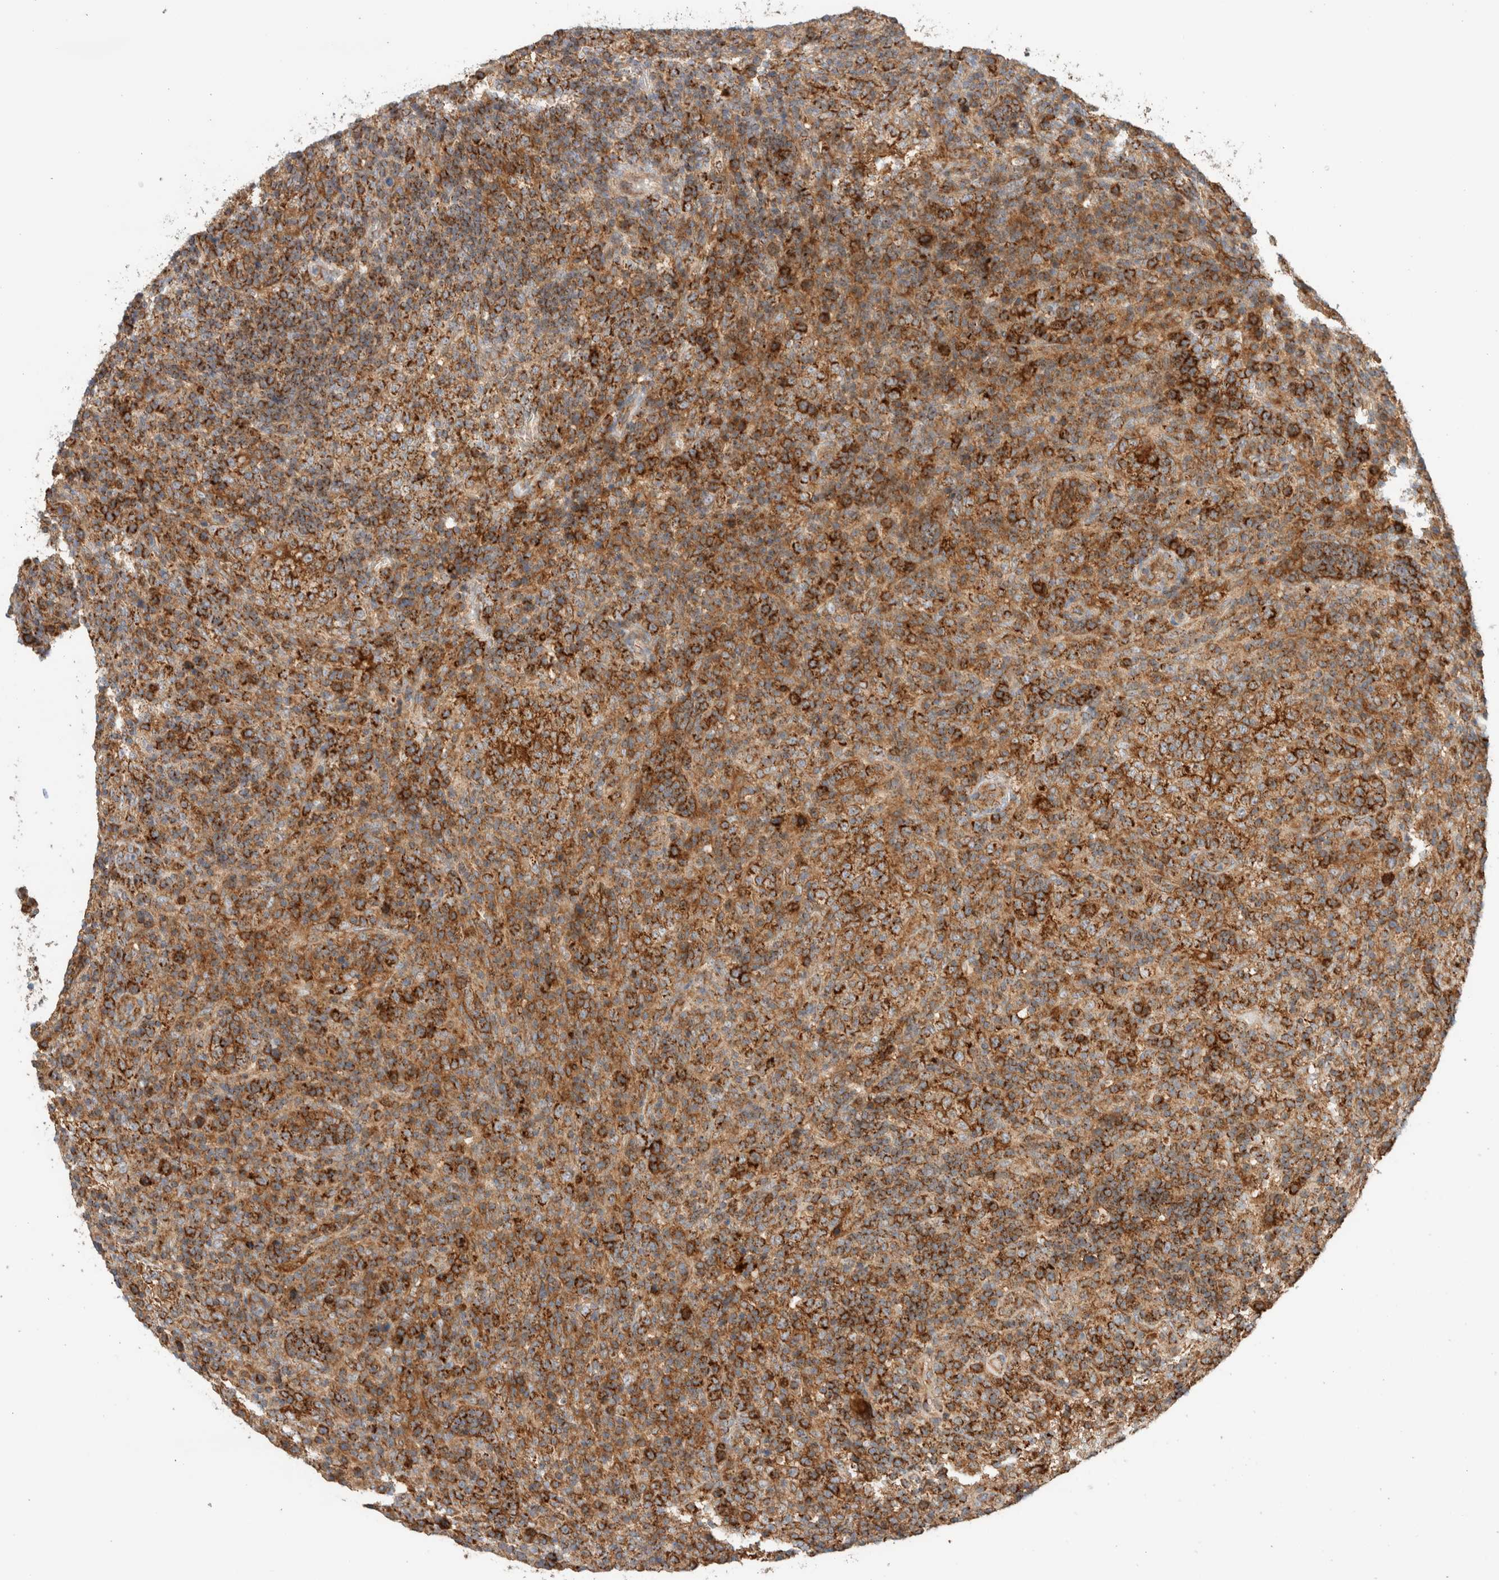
{"staining": {"intensity": "strong", "quantity": ">75%", "location": "cytoplasmic/membranous"}, "tissue": "lymphoma", "cell_type": "Tumor cells", "image_type": "cancer", "snomed": [{"axis": "morphology", "description": "Malignant lymphoma, non-Hodgkin's type, High grade"}, {"axis": "topography", "description": "Lymph node"}], "caption": "An image of lymphoma stained for a protein displays strong cytoplasmic/membranous brown staining in tumor cells.", "gene": "MRM3", "patient": {"sex": "female", "age": 76}}